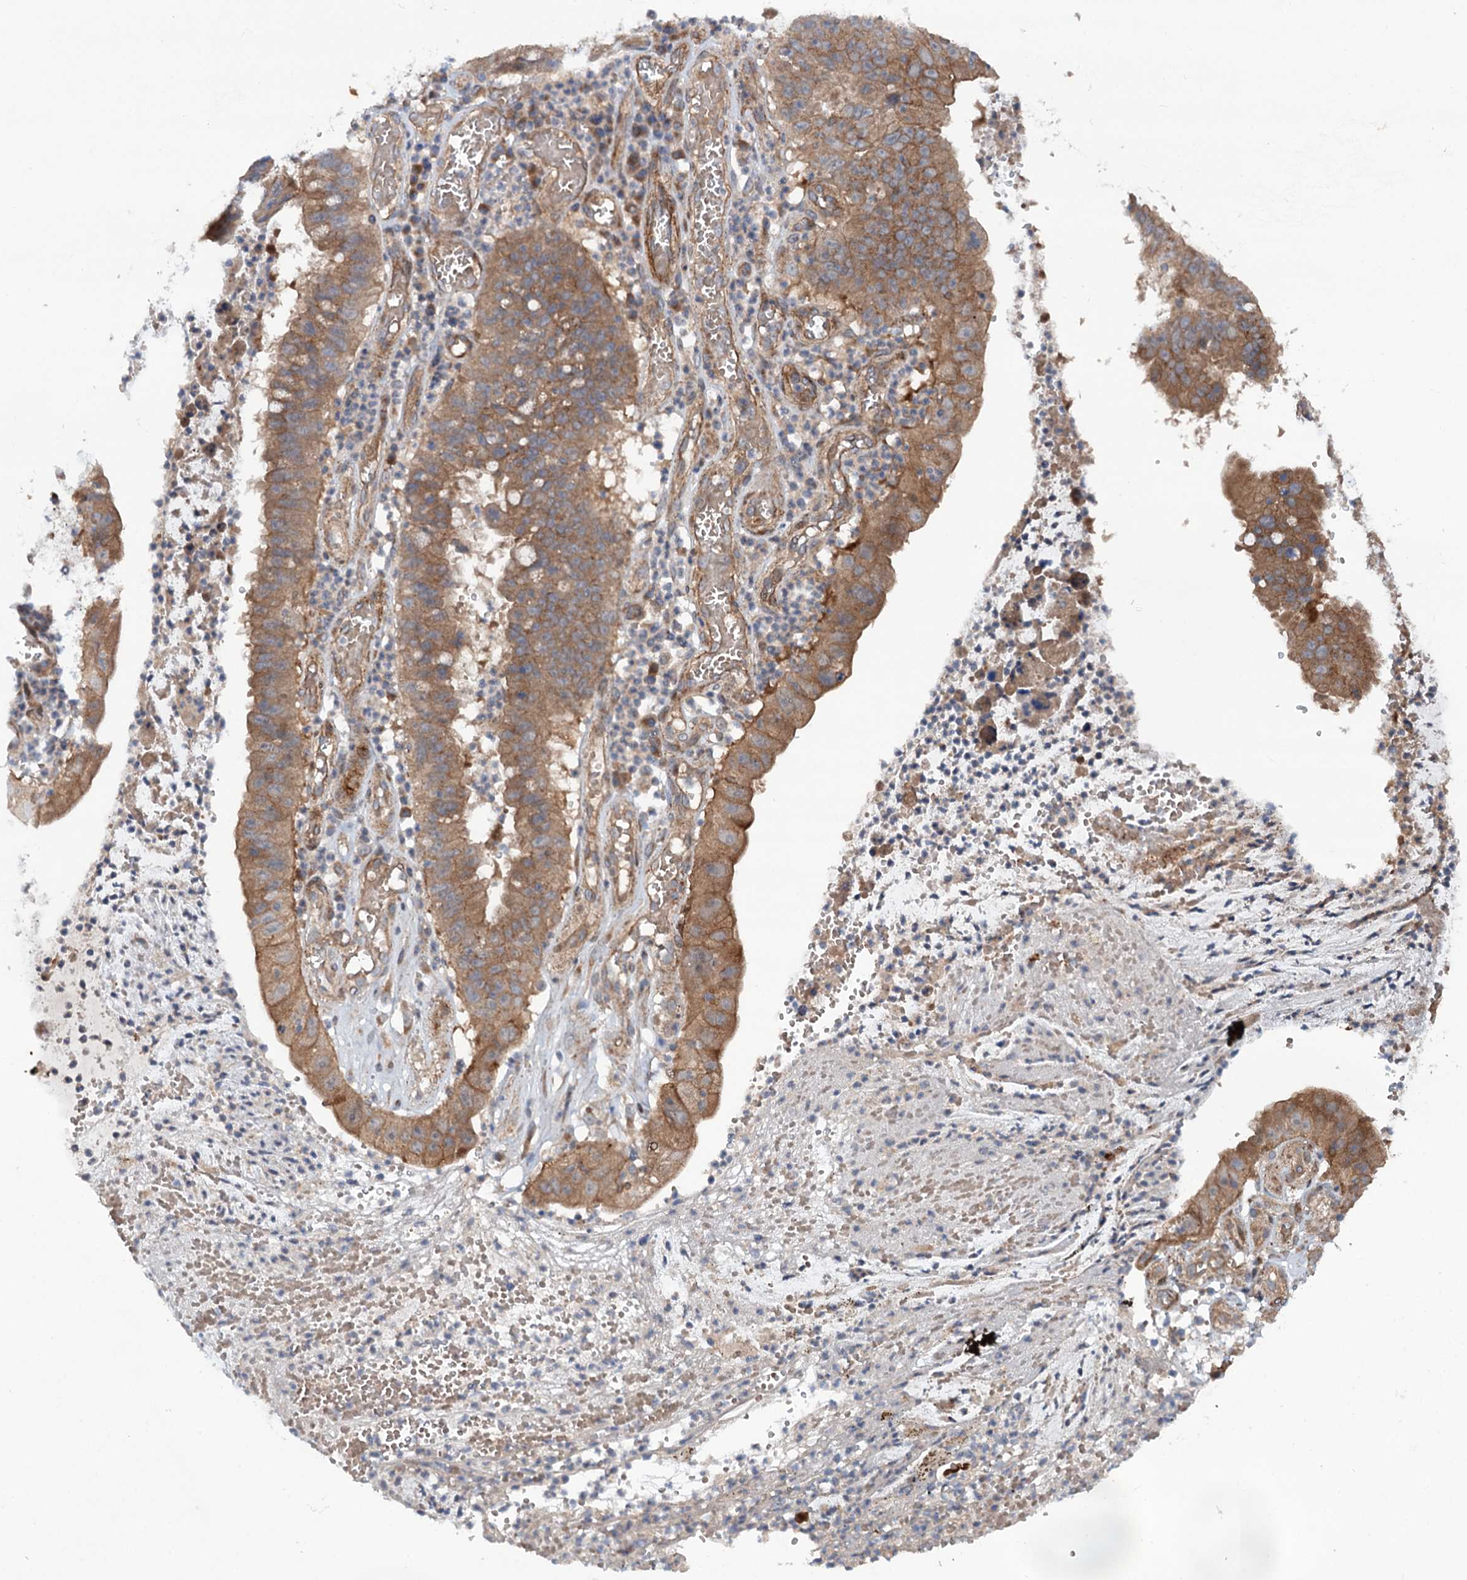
{"staining": {"intensity": "moderate", "quantity": ">75%", "location": "cytoplasmic/membranous"}, "tissue": "stomach cancer", "cell_type": "Tumor cells", "image_type": "cancer", "snomed": [{"axis": "morphology", "description": "Adenocarcinoma, NOS"}, {"axis": "topography", "description": "Stomach"}], "caption": "Immunohistochemical staining of adenocarcinoma (stomach) shows medium levels of moderate cytoplasmic/membranous expression in about >75% of tumor cells.", "gene": "ADGRG4", "patient": {"sex": "male", "age": 59}}